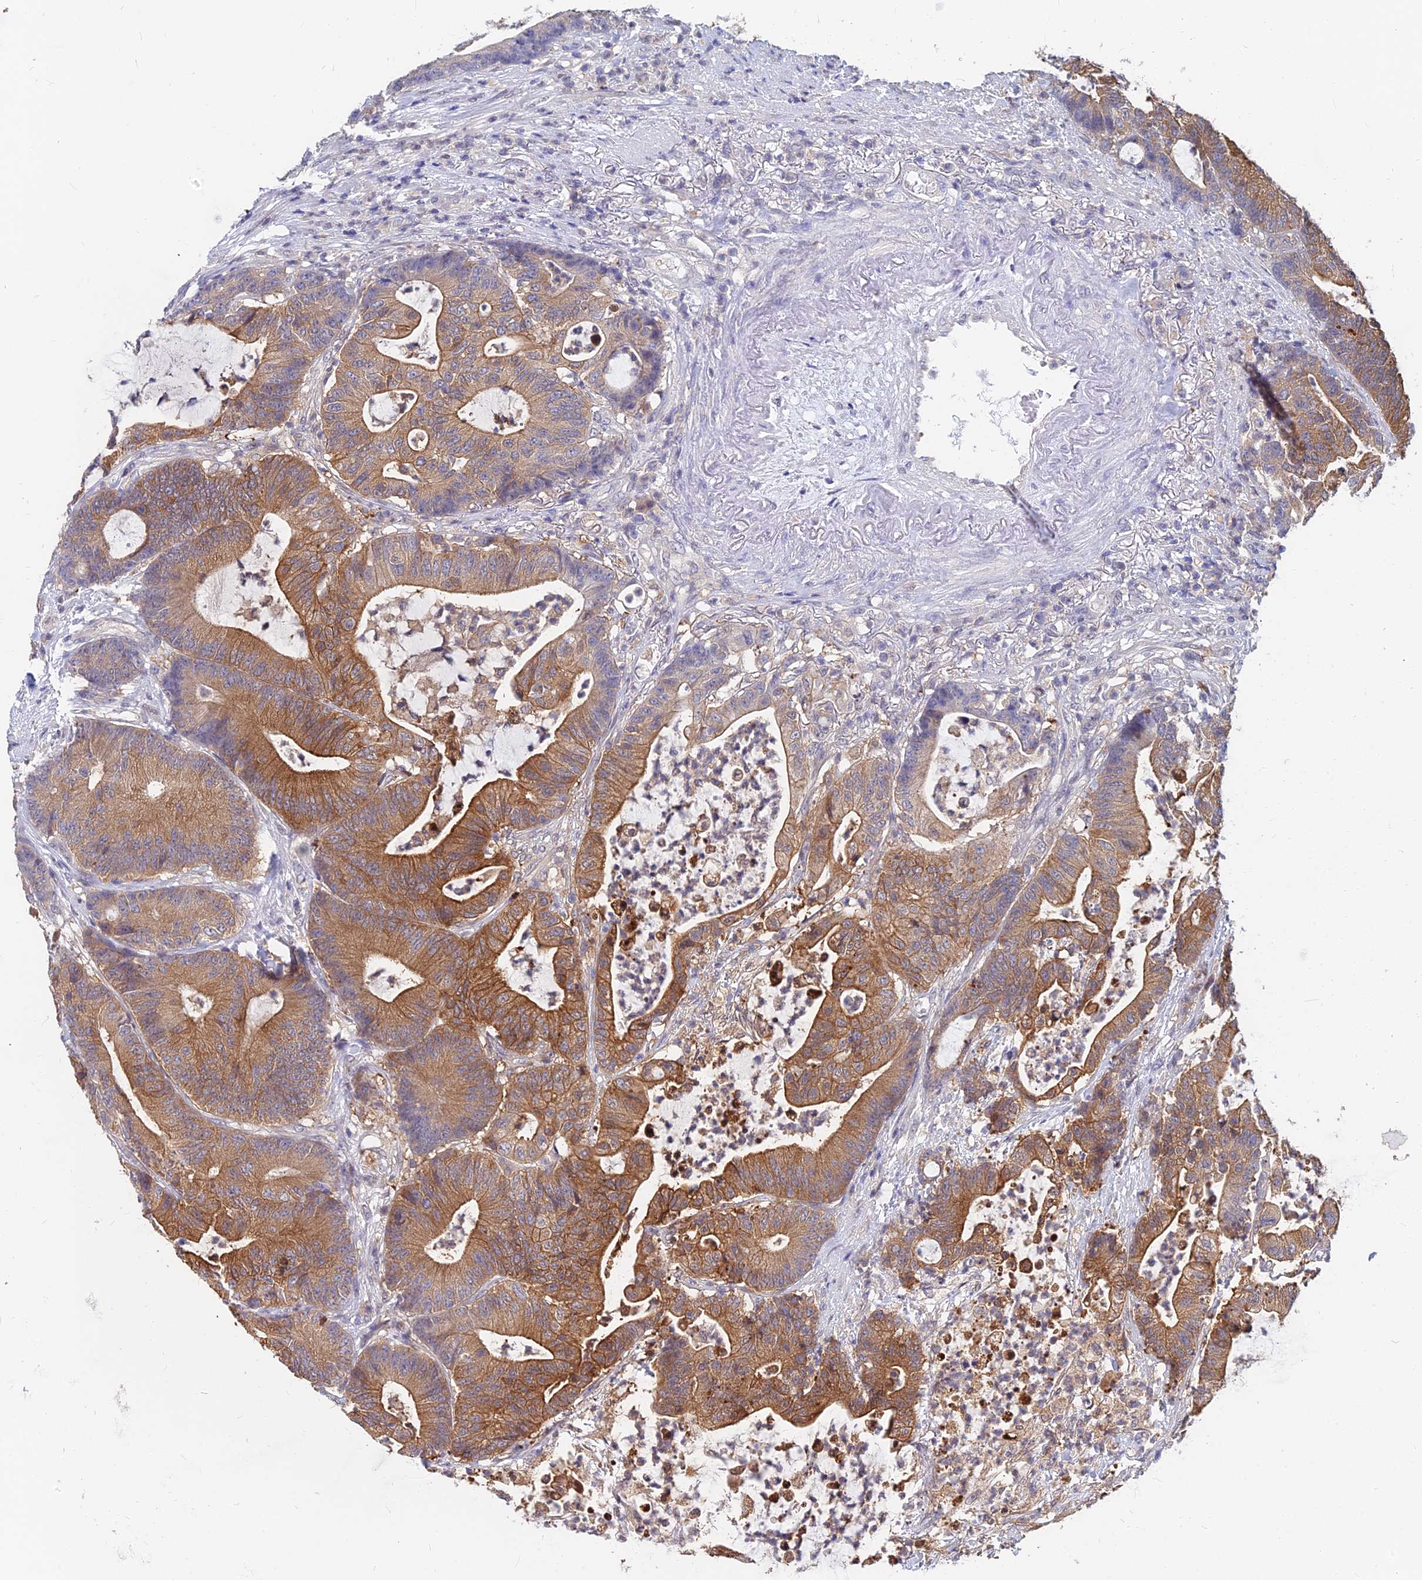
{"staining": {"intensity": "moderate", "quantity": ">75%", "location": "cytoplasmic/membranous"}, "tissue": "colorectal cancer", "cell_type": "Tumor cells", "image_type": "cancer", "snomed": [{"axis": "morphology", "description": "Adenocarcinoma, NOS"}, {"axis": "topography", "description": "Colon"}], "caption": "Brown immunohistochemical staining in human colorectal cancer displays moderate cytoplasmic/membranous expression in approximately >75% of tumor cells.", "gene": "B3GALT4", "patient": {"sex": "female", "age": 84}}